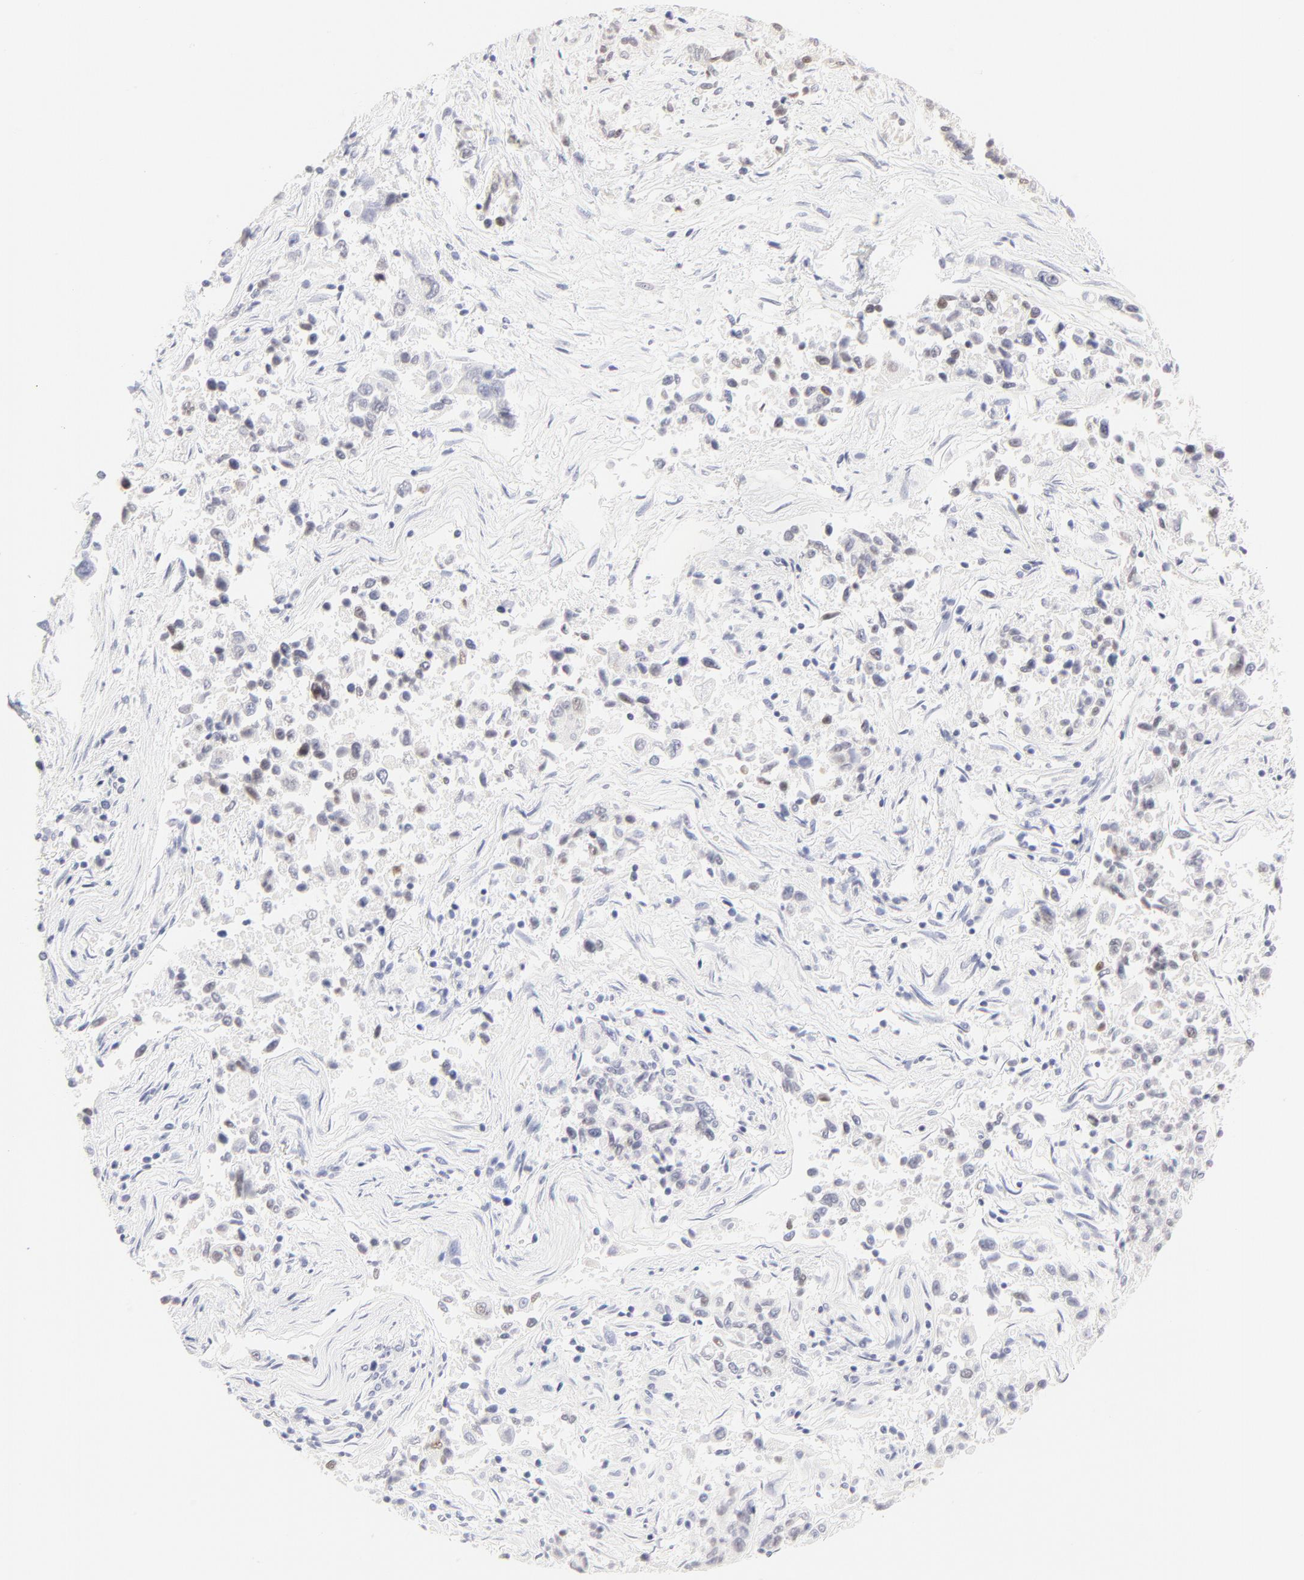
{"staining": {"intensity": "weak", "quantity": "25%-75%", "location": "nuclear"}, "tissue": "lung cancer", "cell_type": "Tumor cells", "image_type": "cancer", "snomed": [{"axis": "morphology", "description": "Adenocarcinoma, NOS"}, {"axis": "topography", "description": "Lung"}], "caption": "Lung cancer stained with DAB (3,3'-diaminobenzidine) immunohistochemistry (IHC) displays low levels of weak nuclear expression in about 25%-75% of tumor cells. (Stains: DAB (3,3'-diaminobenzidine) in brown, nuclei in blue, Microscopy: brightfield microscopy at high magnification).", "gene": "ELF3", "patient": {"sex": "male", "age": 84}}